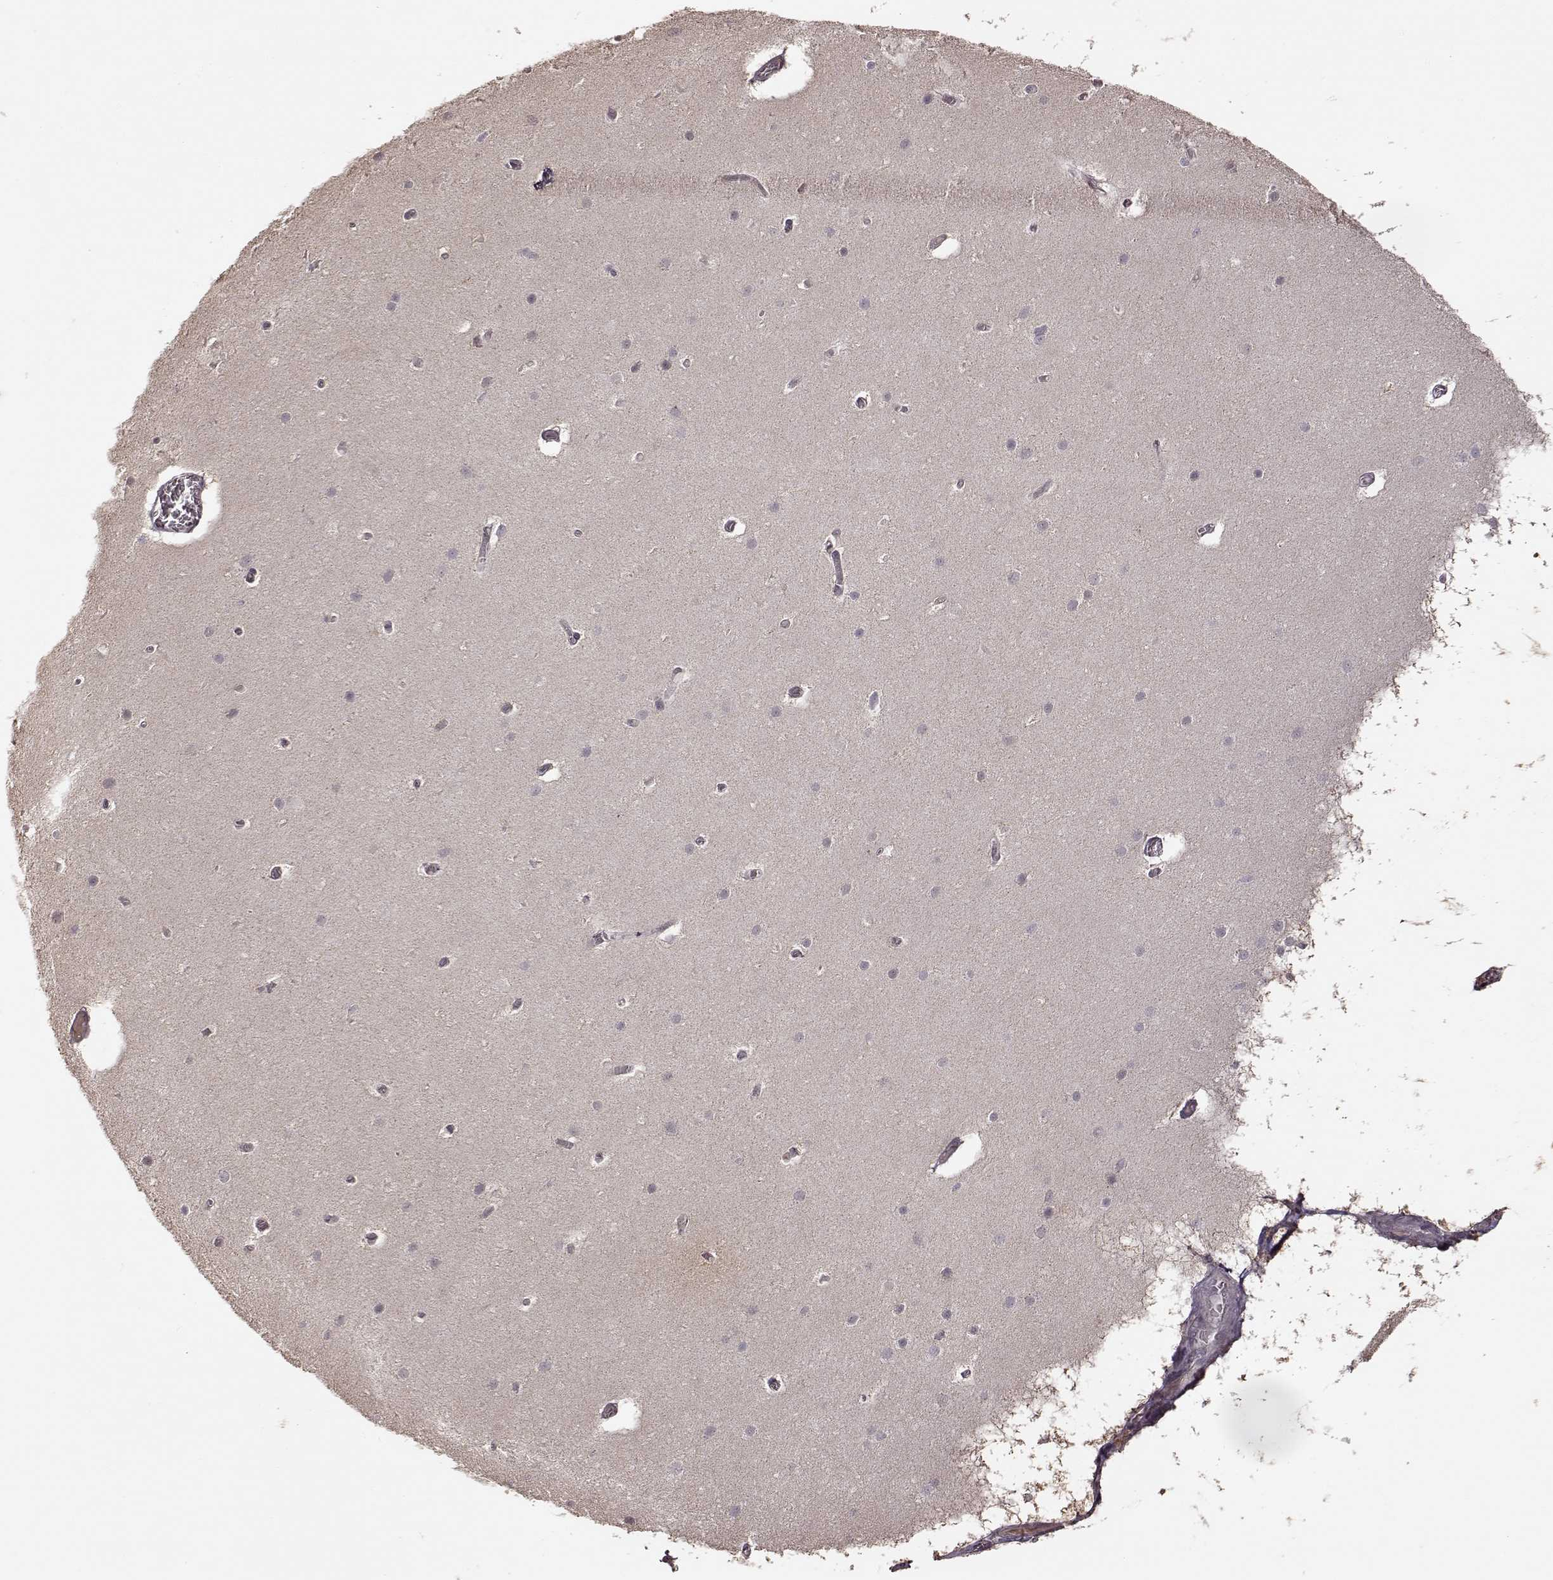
{"staining": {"intensity": "negative", "quantity": "none", "location": "none"}, "tissue": "cerebellum", "cell_type": "Cells in granular layer", "image_type": "normal", "snomed": [{"axis": "morphology", "description": "Normal tissue, NOS"}, {"axis": "topography", "description": "Cerebellum"}], "caption": "Immunohistochemical staining of normal cerebellum shows no significant staining in cells in granular layer. The staining is performed using DAB brown chromogen with nuclei counter-stained in using hematoxylin.", "gene": "CRB1", "patient": {"sex": "male", "age": 70}}